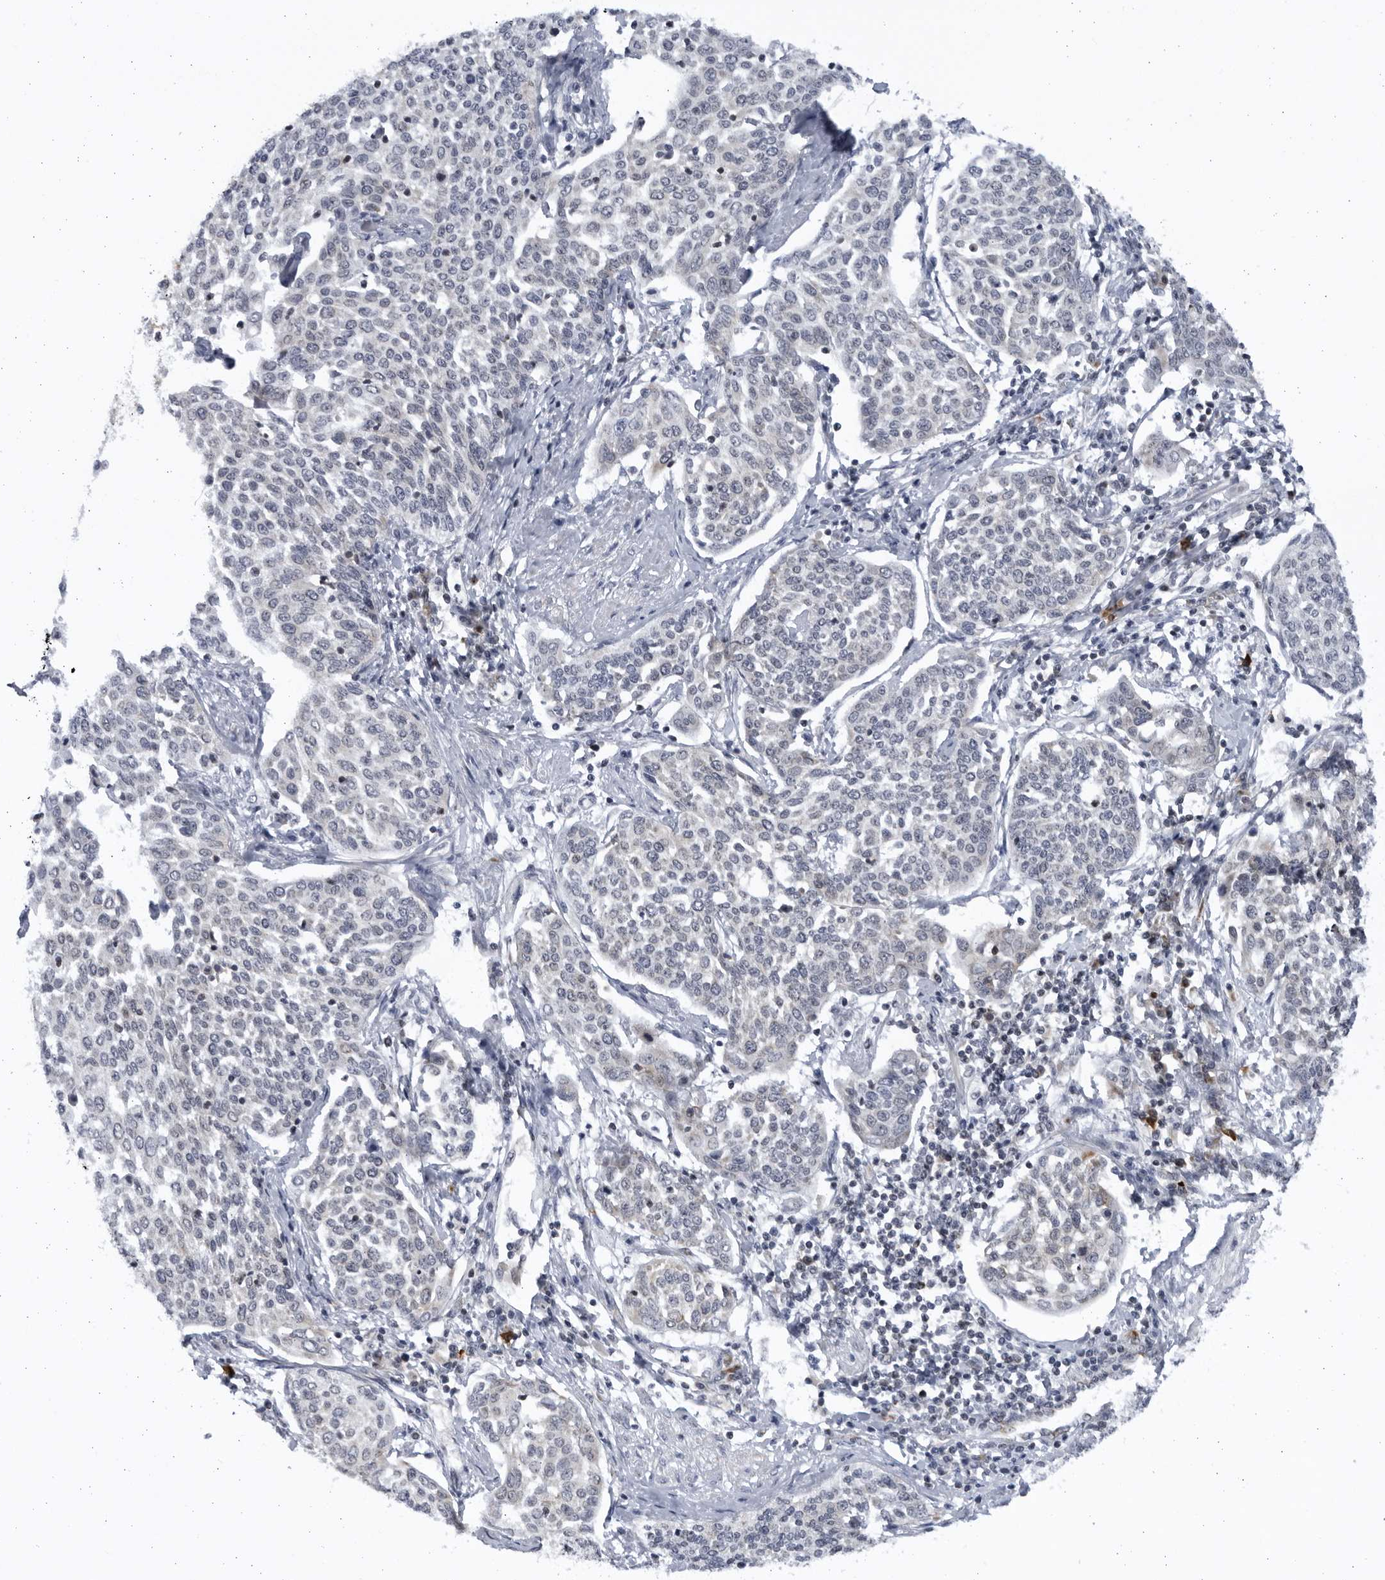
{"staining": {"intensity": "negative", "quantity": "none", "location": "none"}, "tissue": "cervical cancer", "cell_type": "Tumor cells", "image_type": "cancer", "snomed": [{"axis": "morphology", "description": "Squamous cell carcinoma, NOS"}, {"axis": "topography", "description": "Cervix"}], "caption": "A high-resolution histopathology image shows immunohistochemistry staining of squamous cell carcinoma (cervical), which displays no significant expression in tumor cells.", "gene": "SLC25A22", "patient": {"sex": "female", "age": 34}}